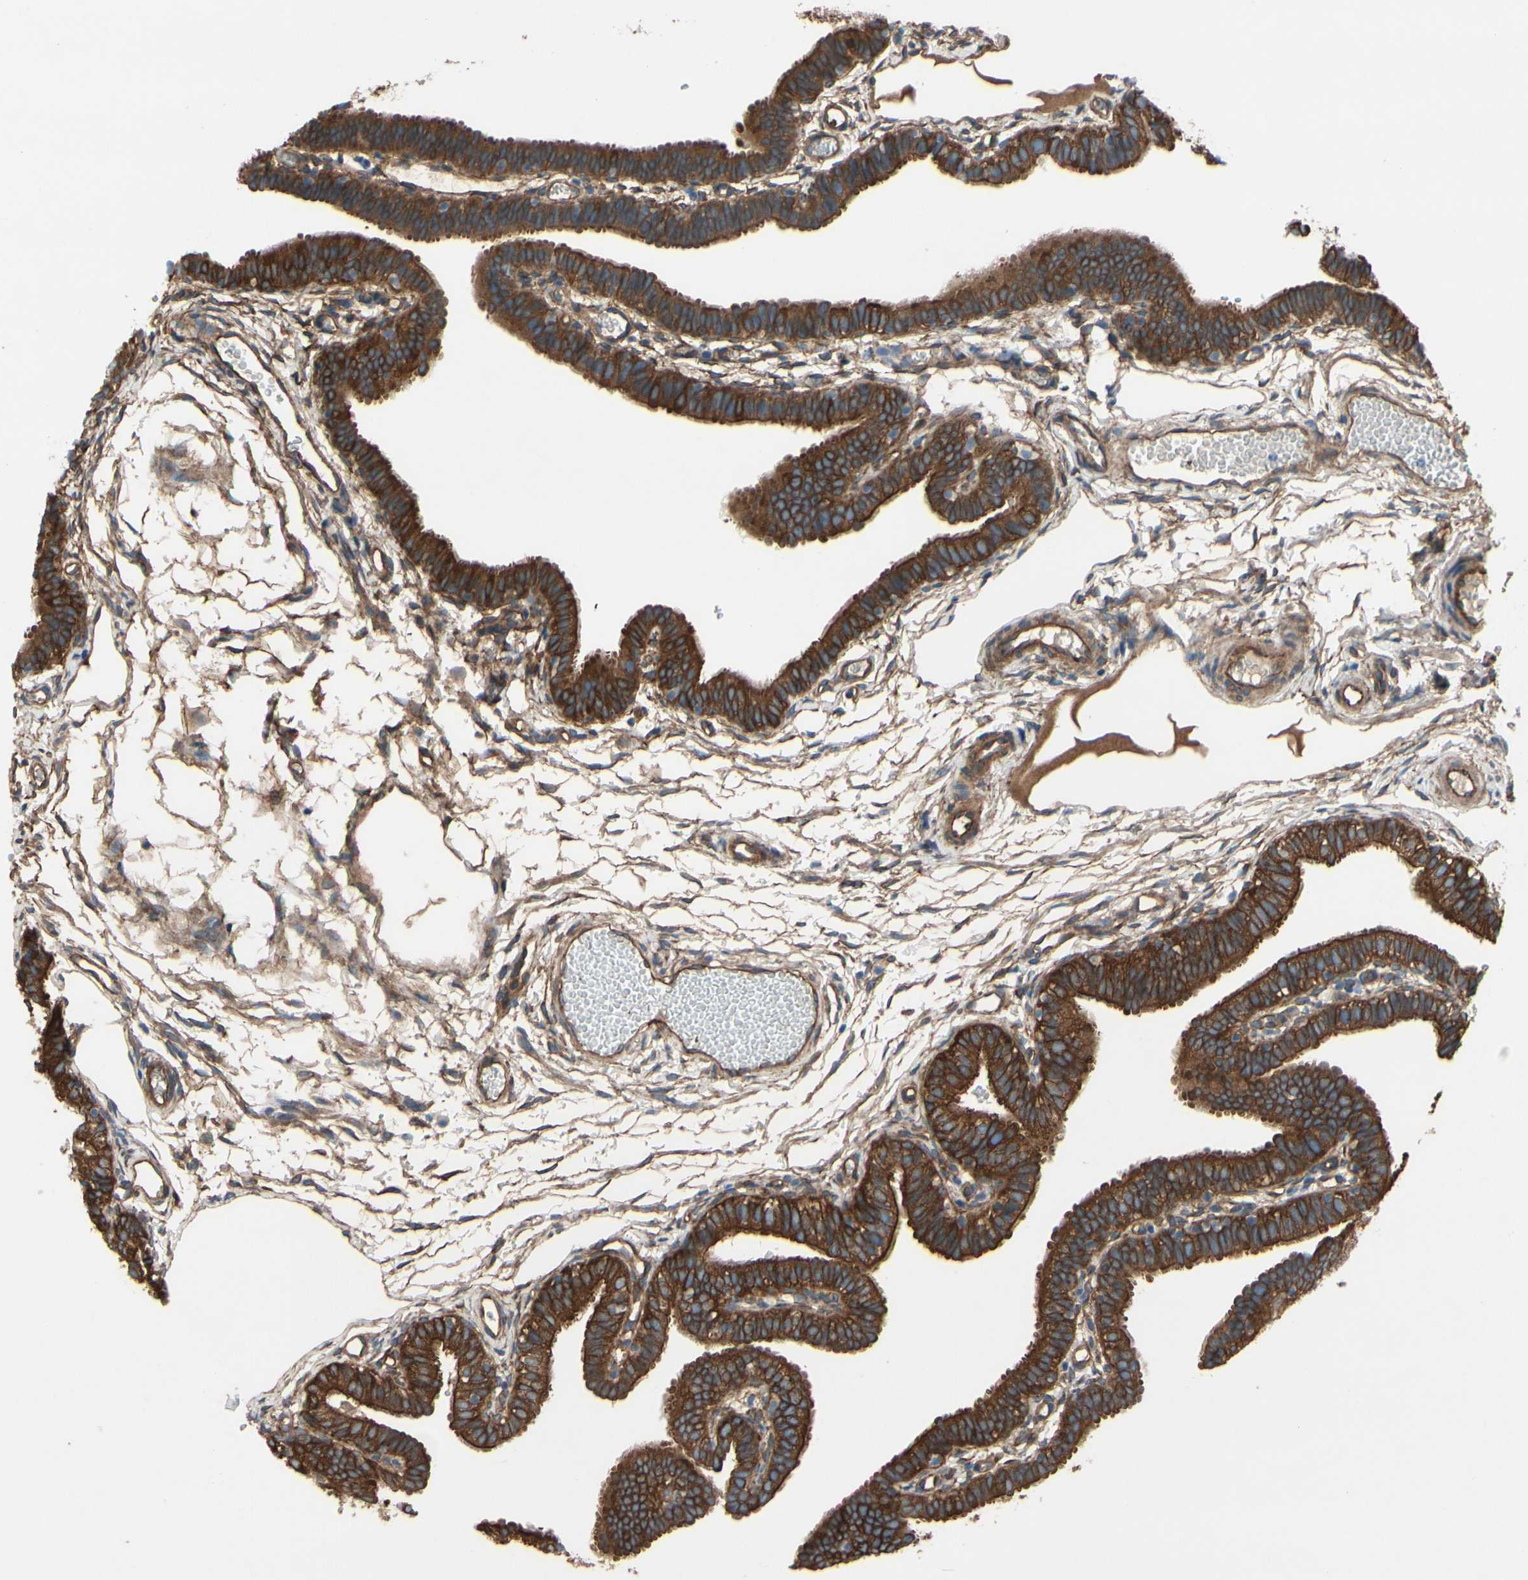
{"staining": {"intensity": "moderate", "quantity": ">75%", "location": "cytoplasmic/membranous"}, "tissue": "fallopian tube", "cell_type": "Glandular cells", "image_type": "normal", "snomed": [{"axis": "morphology", "description": "Normal tissue, NOS"}, {"axis": "topography", "description": "Fallopian tube"}, {"axis": "topography", "description": "Placenta"}], "caption": "The immunohistochemical stain labels moderate cytoplasmic/membranous staining in glandular cells of normal fallopian tube. Ihc stains the protein of interest in brown and the nuclei are stained blue.", "gene": "CTTNBP2", "patient": {"sex": "female", "age": 34}}